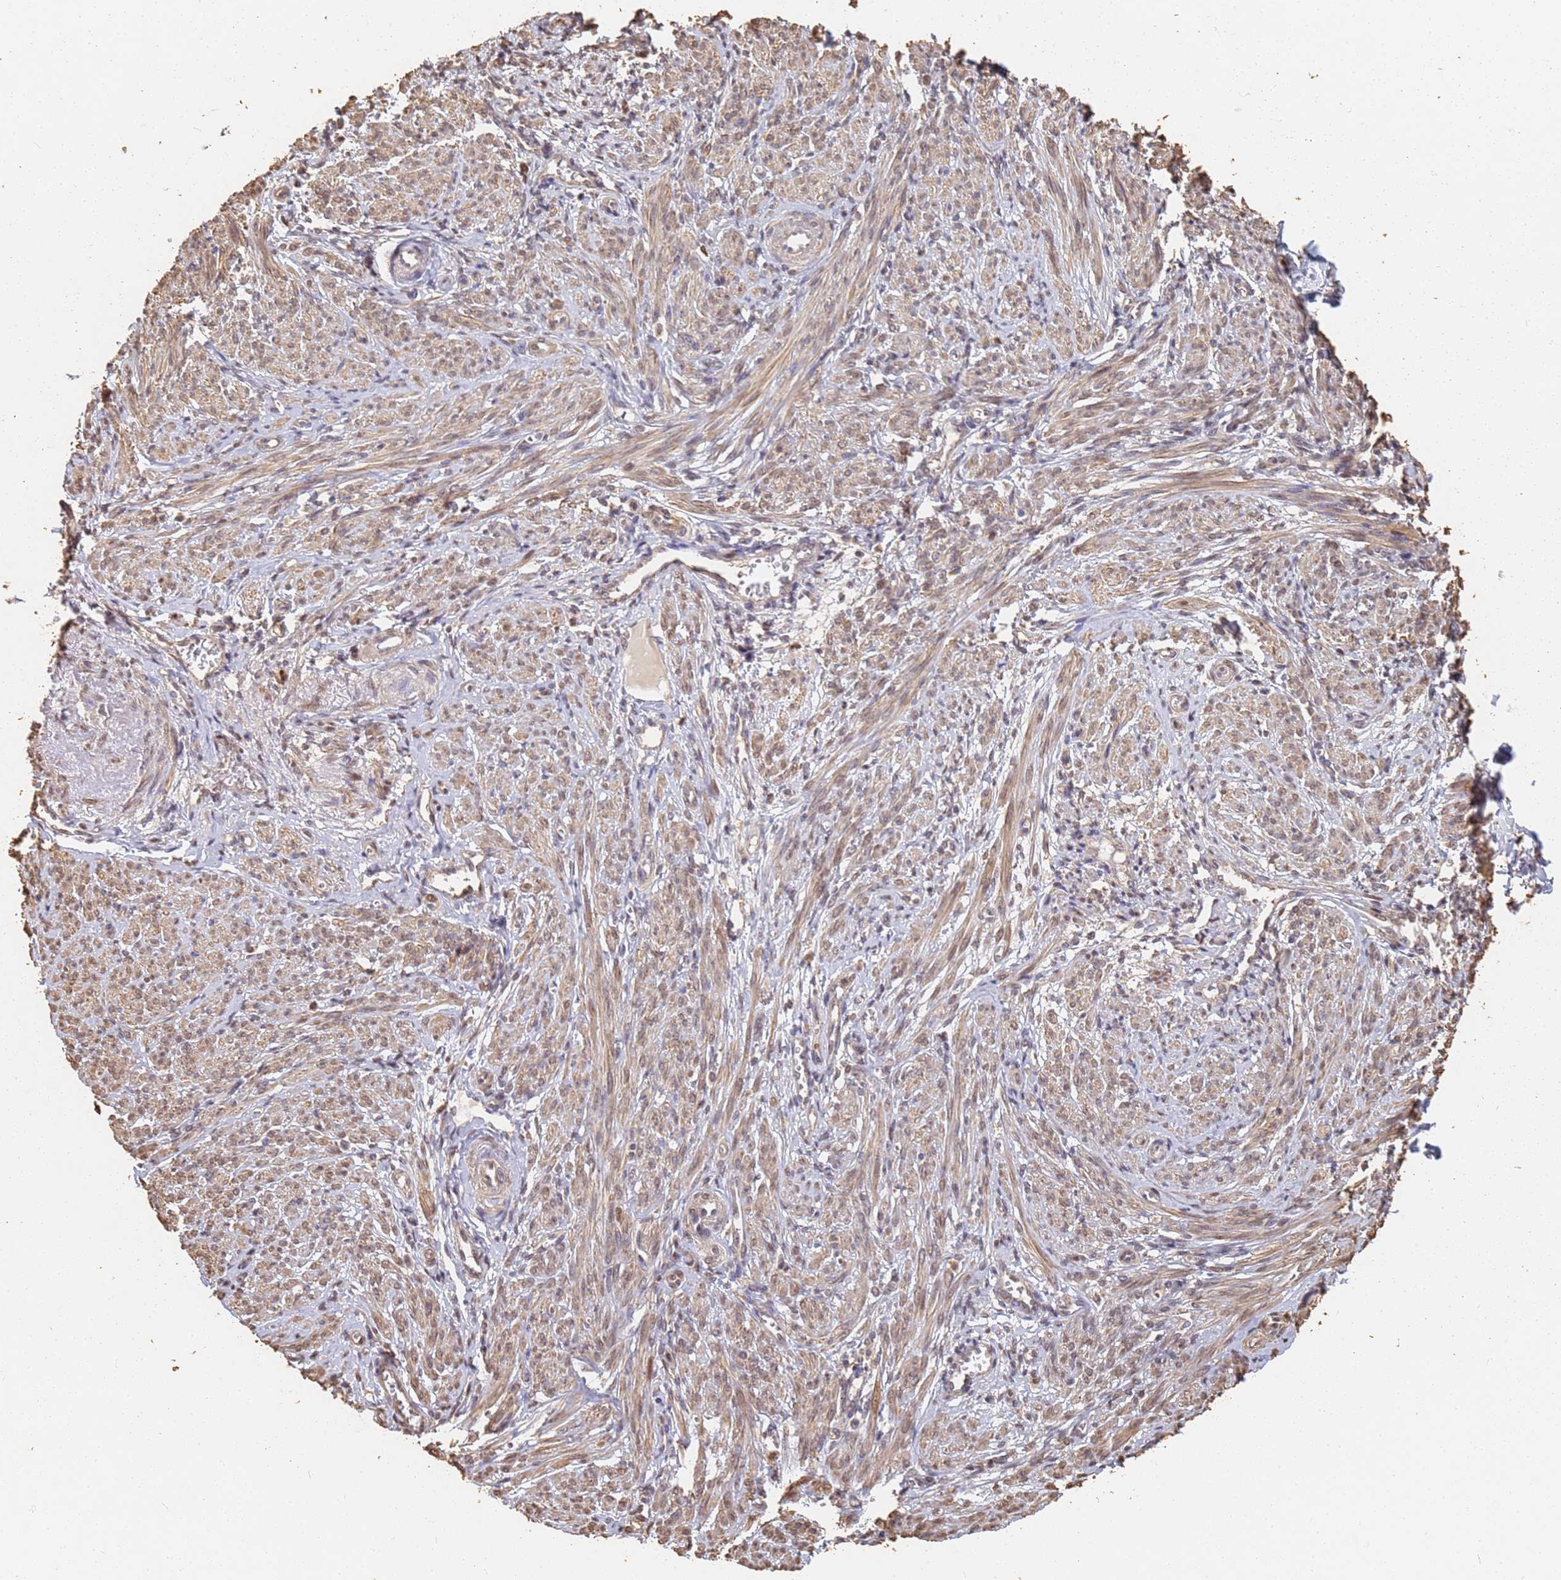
{"staining": {"intensity": "moderate", "quantity": "25%-75%", "location": "cytoplasmic/membranous"}, "tissue": "smooth muscle", "cell_type": "Smooth muscle cells", "image_type": "normal", "snomed": [{"axis": "morphology", "description": "Normal tissue, NOS"}, {"axis": "topography", "description": "Smooth muscle"}], "caption": "There is medium levels of moderate cytoplasmic/membranous expression in smooth muscle cells of unremarkable smooth muscle, as demonstrated by immunohistochemical staining (brown color).", "gene": "JAK2", "patient": {"sex": "female", "age": 39}}